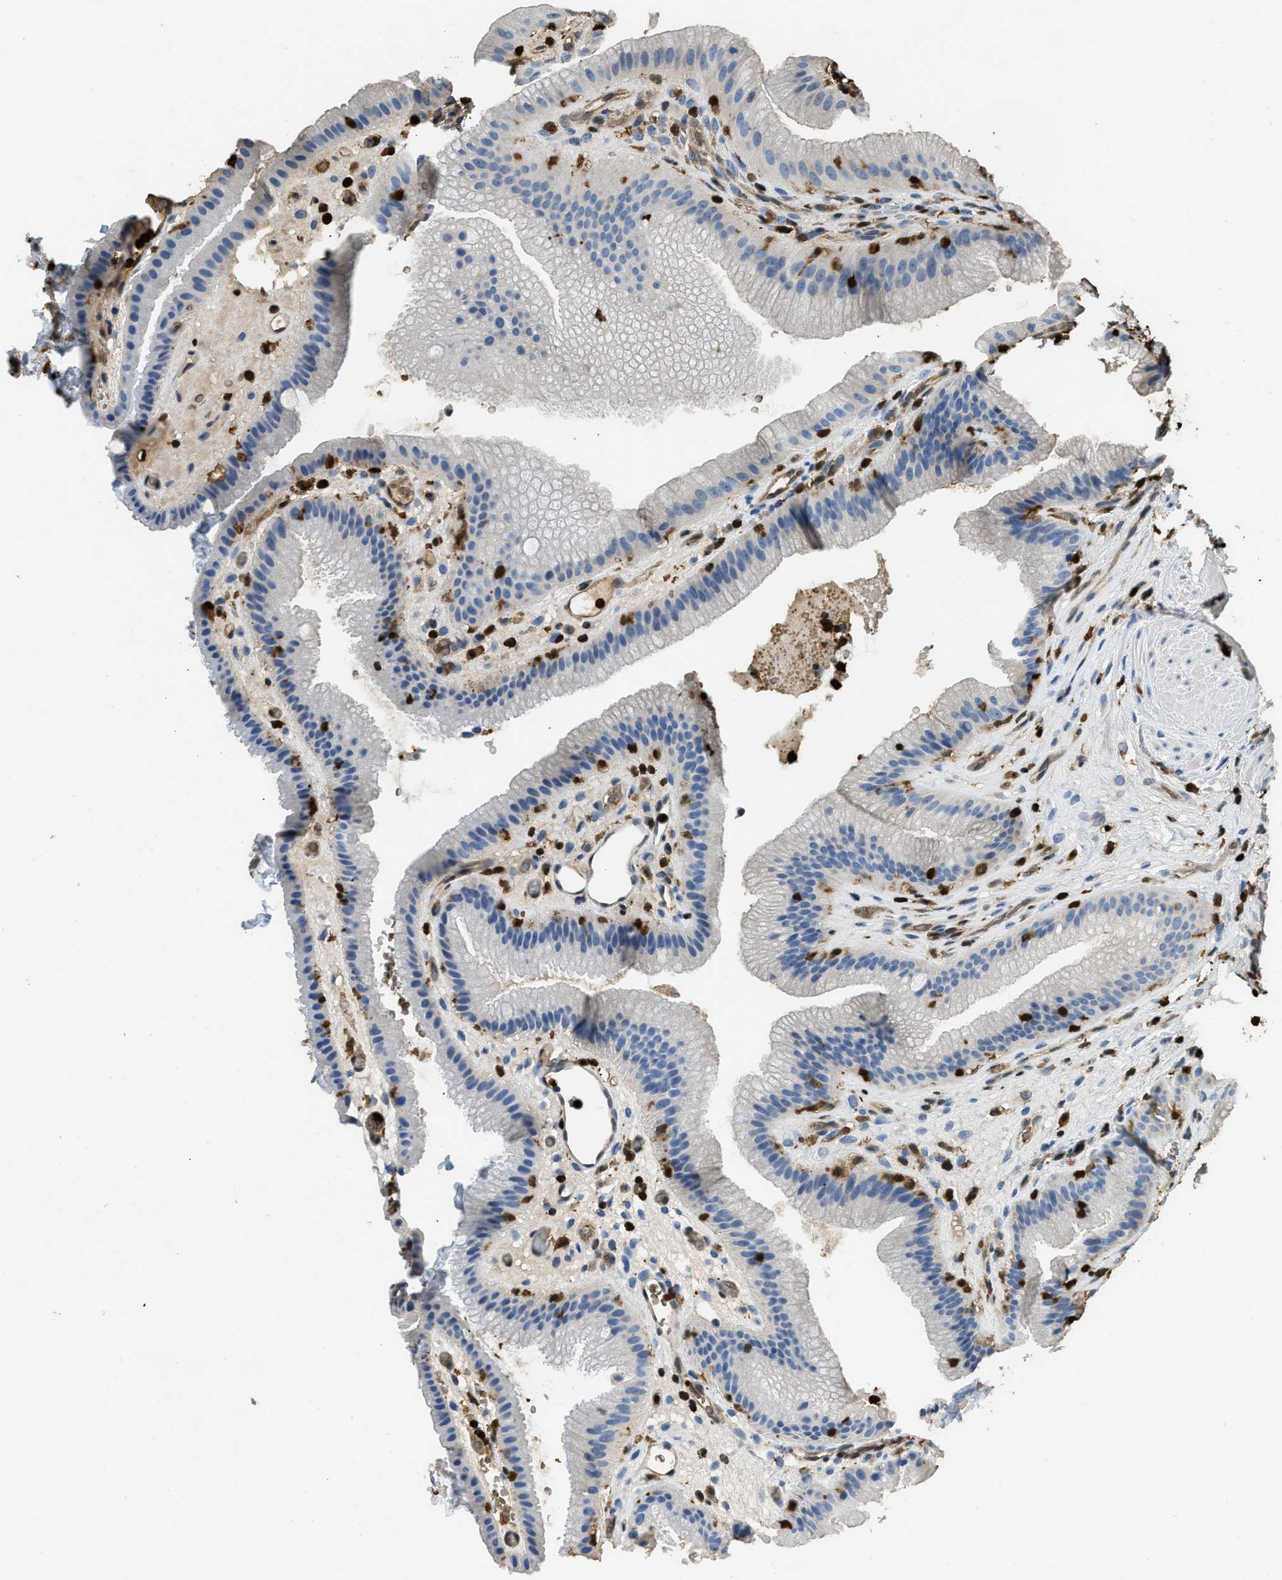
{"staining": {"intensity": "negative", "quantity": "none", "location": "none"}, "tissue": "gallbladder", "cell_type": "Glandular cells", "image_type": "normal", "snomed": [{"axis": "morphology", "description": "Normal tissue, NOS"}, {"axis": "topography", "description": "Gallbladder"}], "caption": "Human gallbladder stained for a protein using immunohistochemistry (IHC) shows no expression in glandular cells.", "gene": "ARHGDIB", "patient": {"sex": "male", "age": 49}}